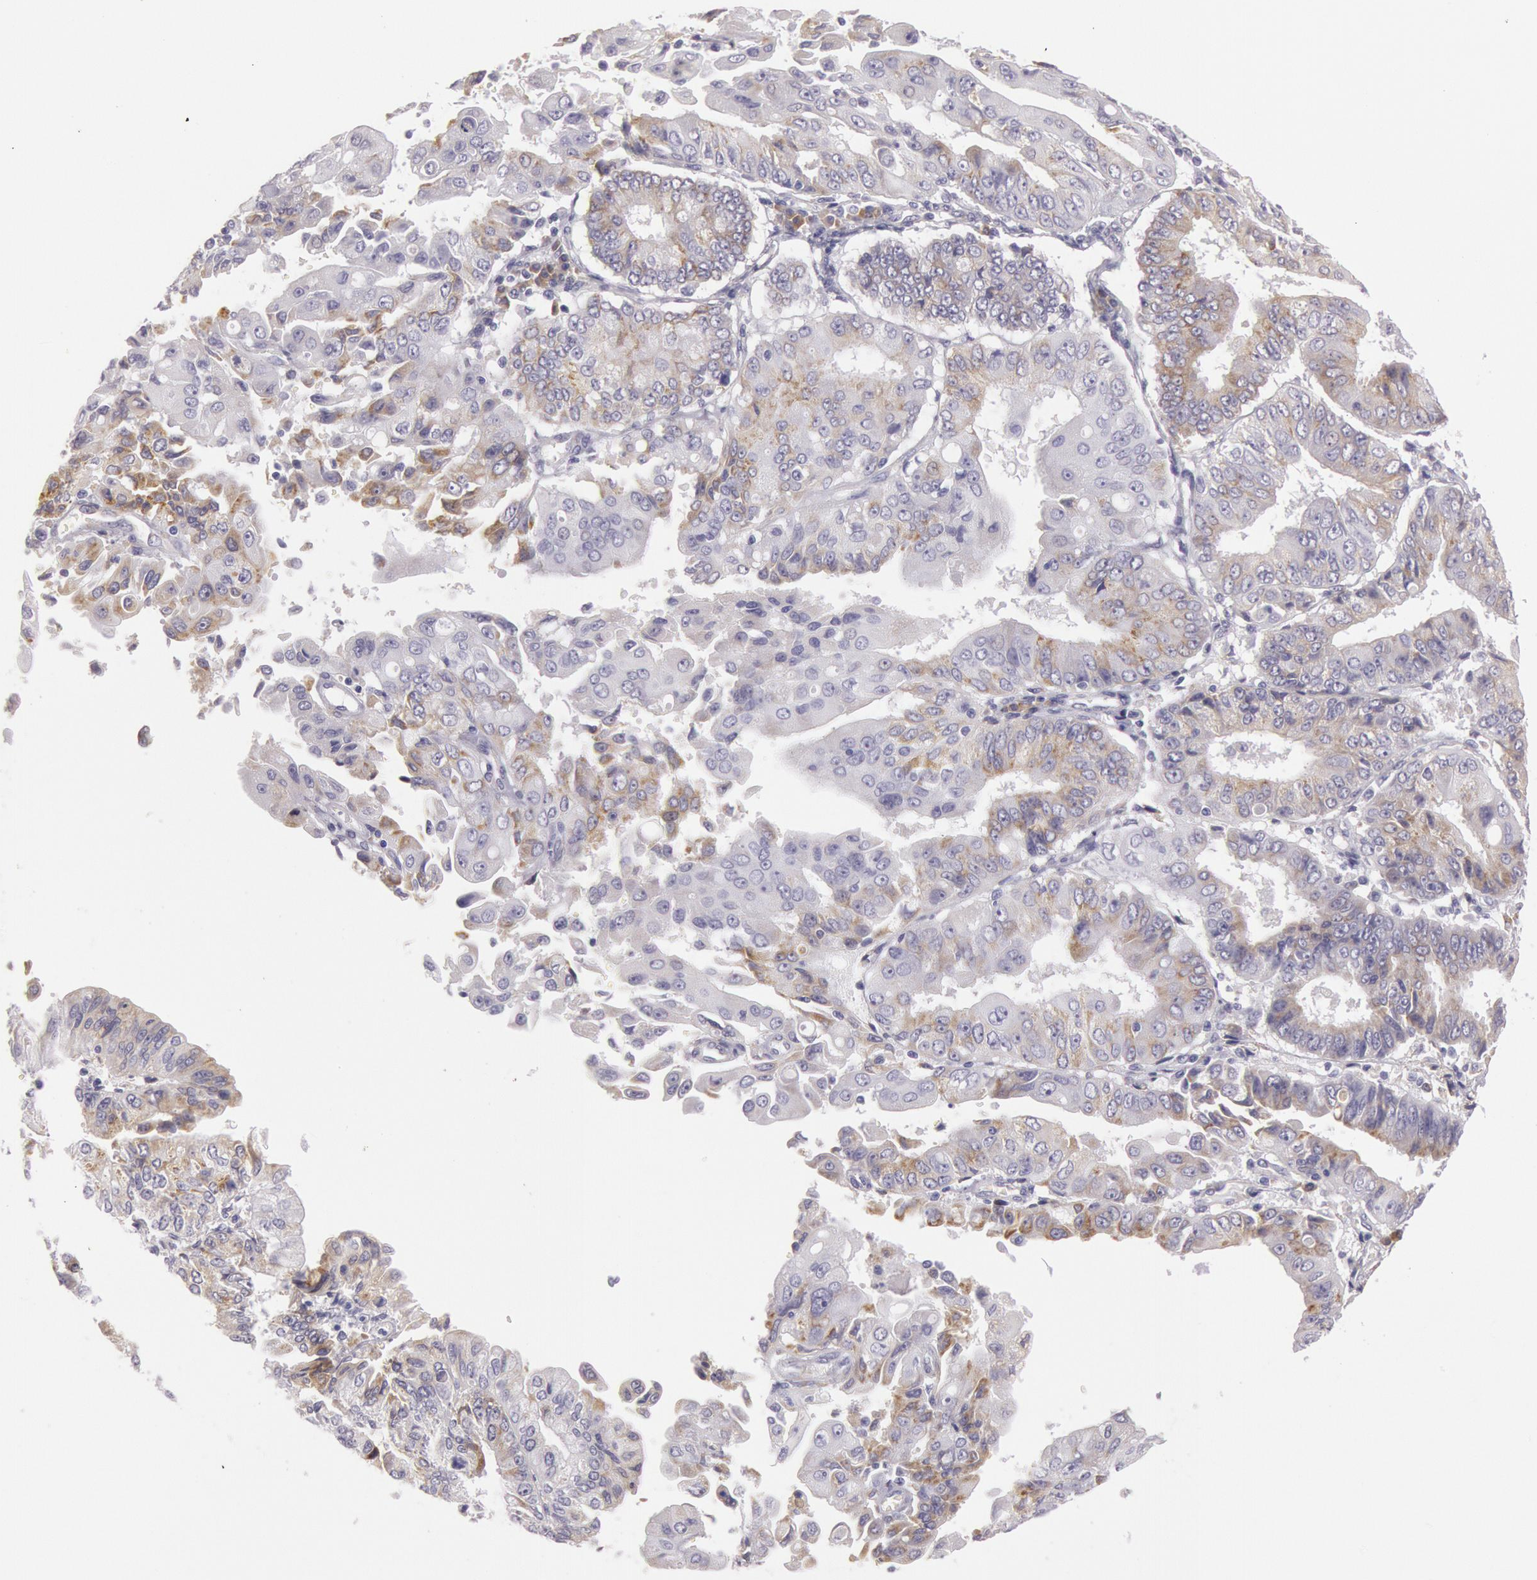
{"staining": {"intensity": "weak", "quantity": "25%-75%", "location": "cytoplasmic/membranous"}, "tissue": "endometrial cancer", "cell_type": "Tumor cells", "image_type": "cancer", "snomed": [{"axis": "morphology", "description": "Adenocarcinoma, NOS"}, {"axis": "topography", "description": "Endometrium"}], "caption": "This micrograph displays IHC staining of endometrial adenocarcinoma, with low weak cytoplasmic/membranous staining in about 25%-75% of tumor cells.", "gene": "CIDEB", "patient": {"sex": "female", "age": 75}}